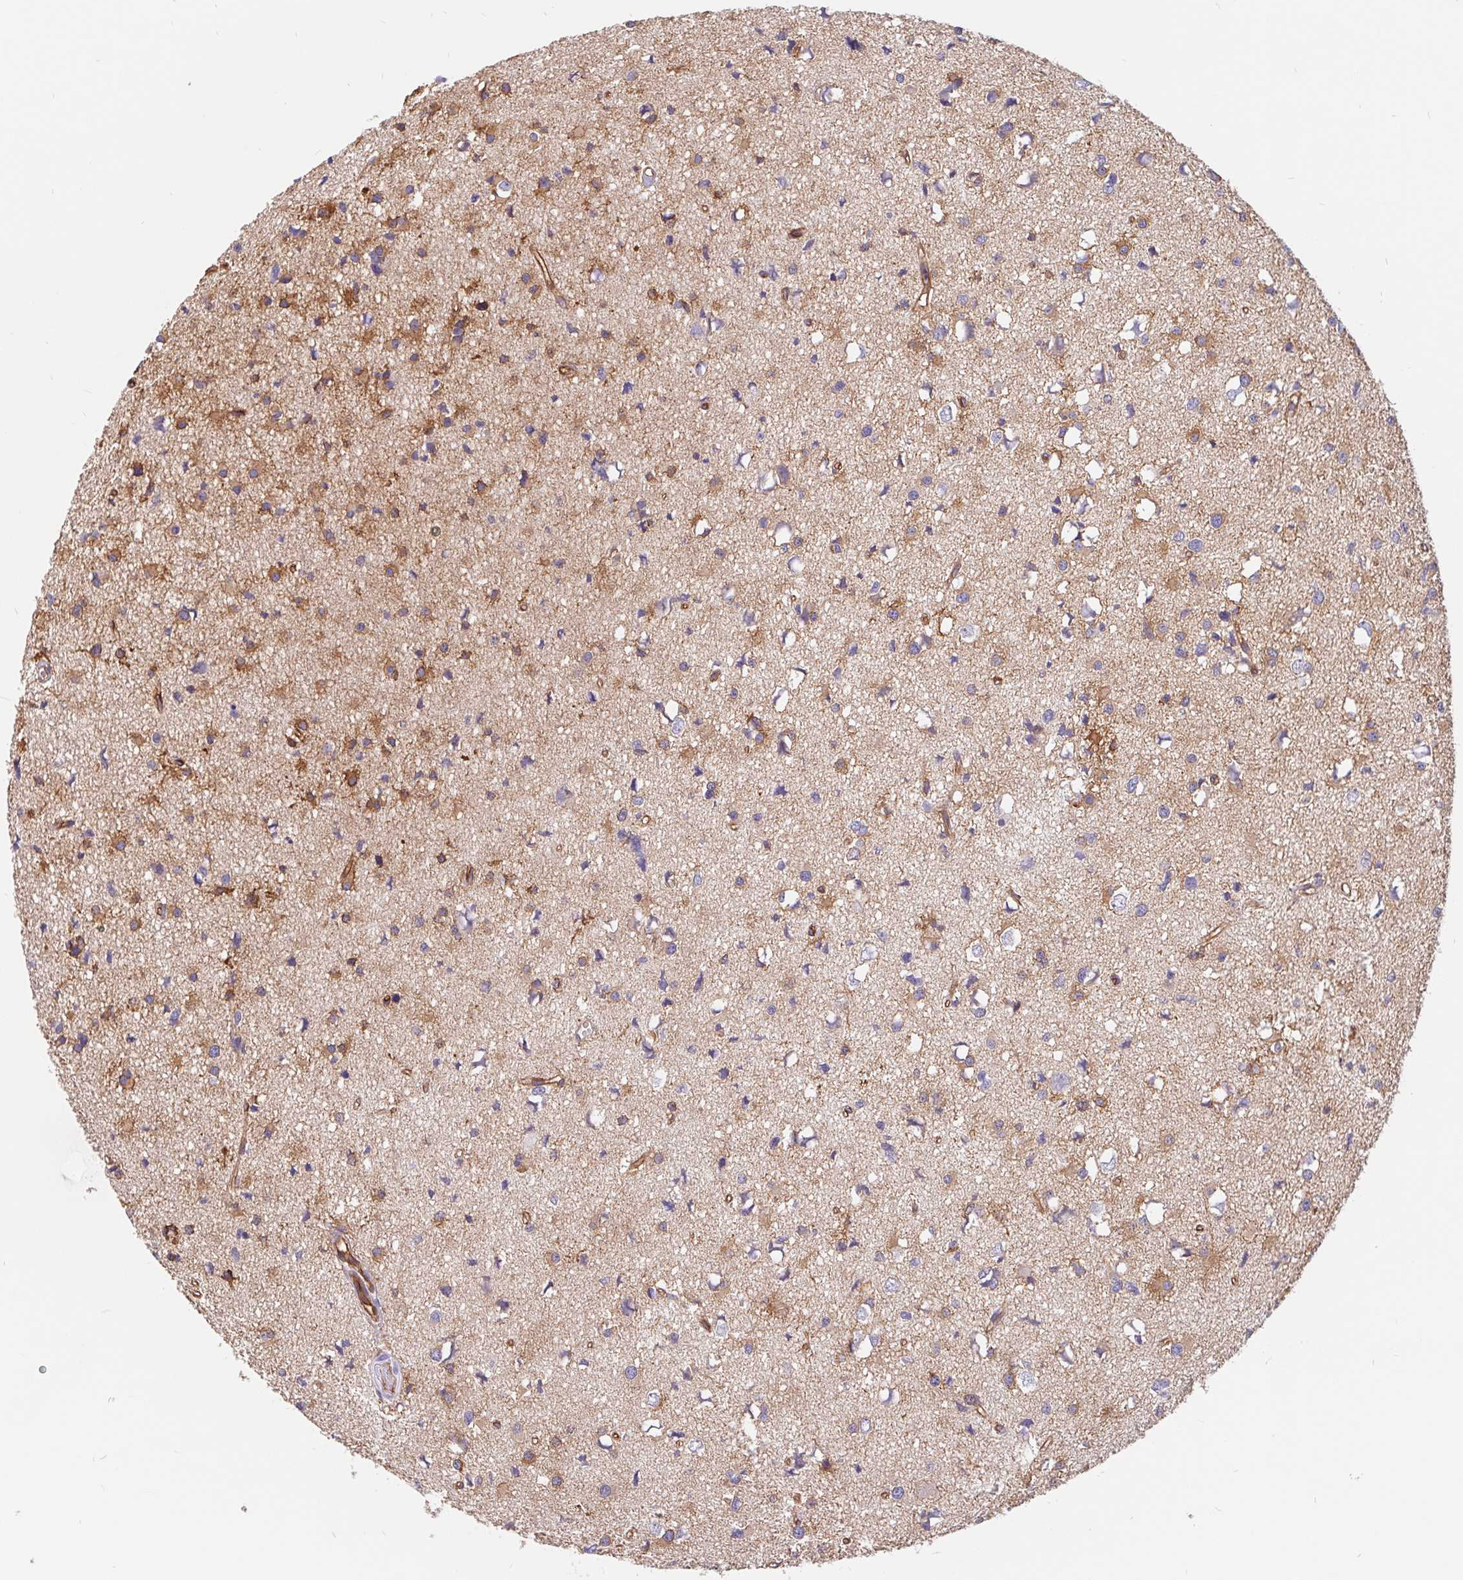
{"staining": {"intensity": "weak", "quantity": "25%-75%", "location": "cytoplasmic/membranous"}, "tissue": "glioma", "cell_type": "Tumor cells", "image_type": "cancer", "snomed": [{"axis": "morphology", "description": "Glioma, malignant, High grade"}, {"axis": "topography", "description": "Brain"}], "caption": "This micrograph reveals IHC staining of human malignant high-grade glioma, with low weak cytoplasmic/membranous positivity in approximately 25%-75% of tumor cells.", "gene": "LIMCH1", "patient": {"sex": "male", "age": 54}}